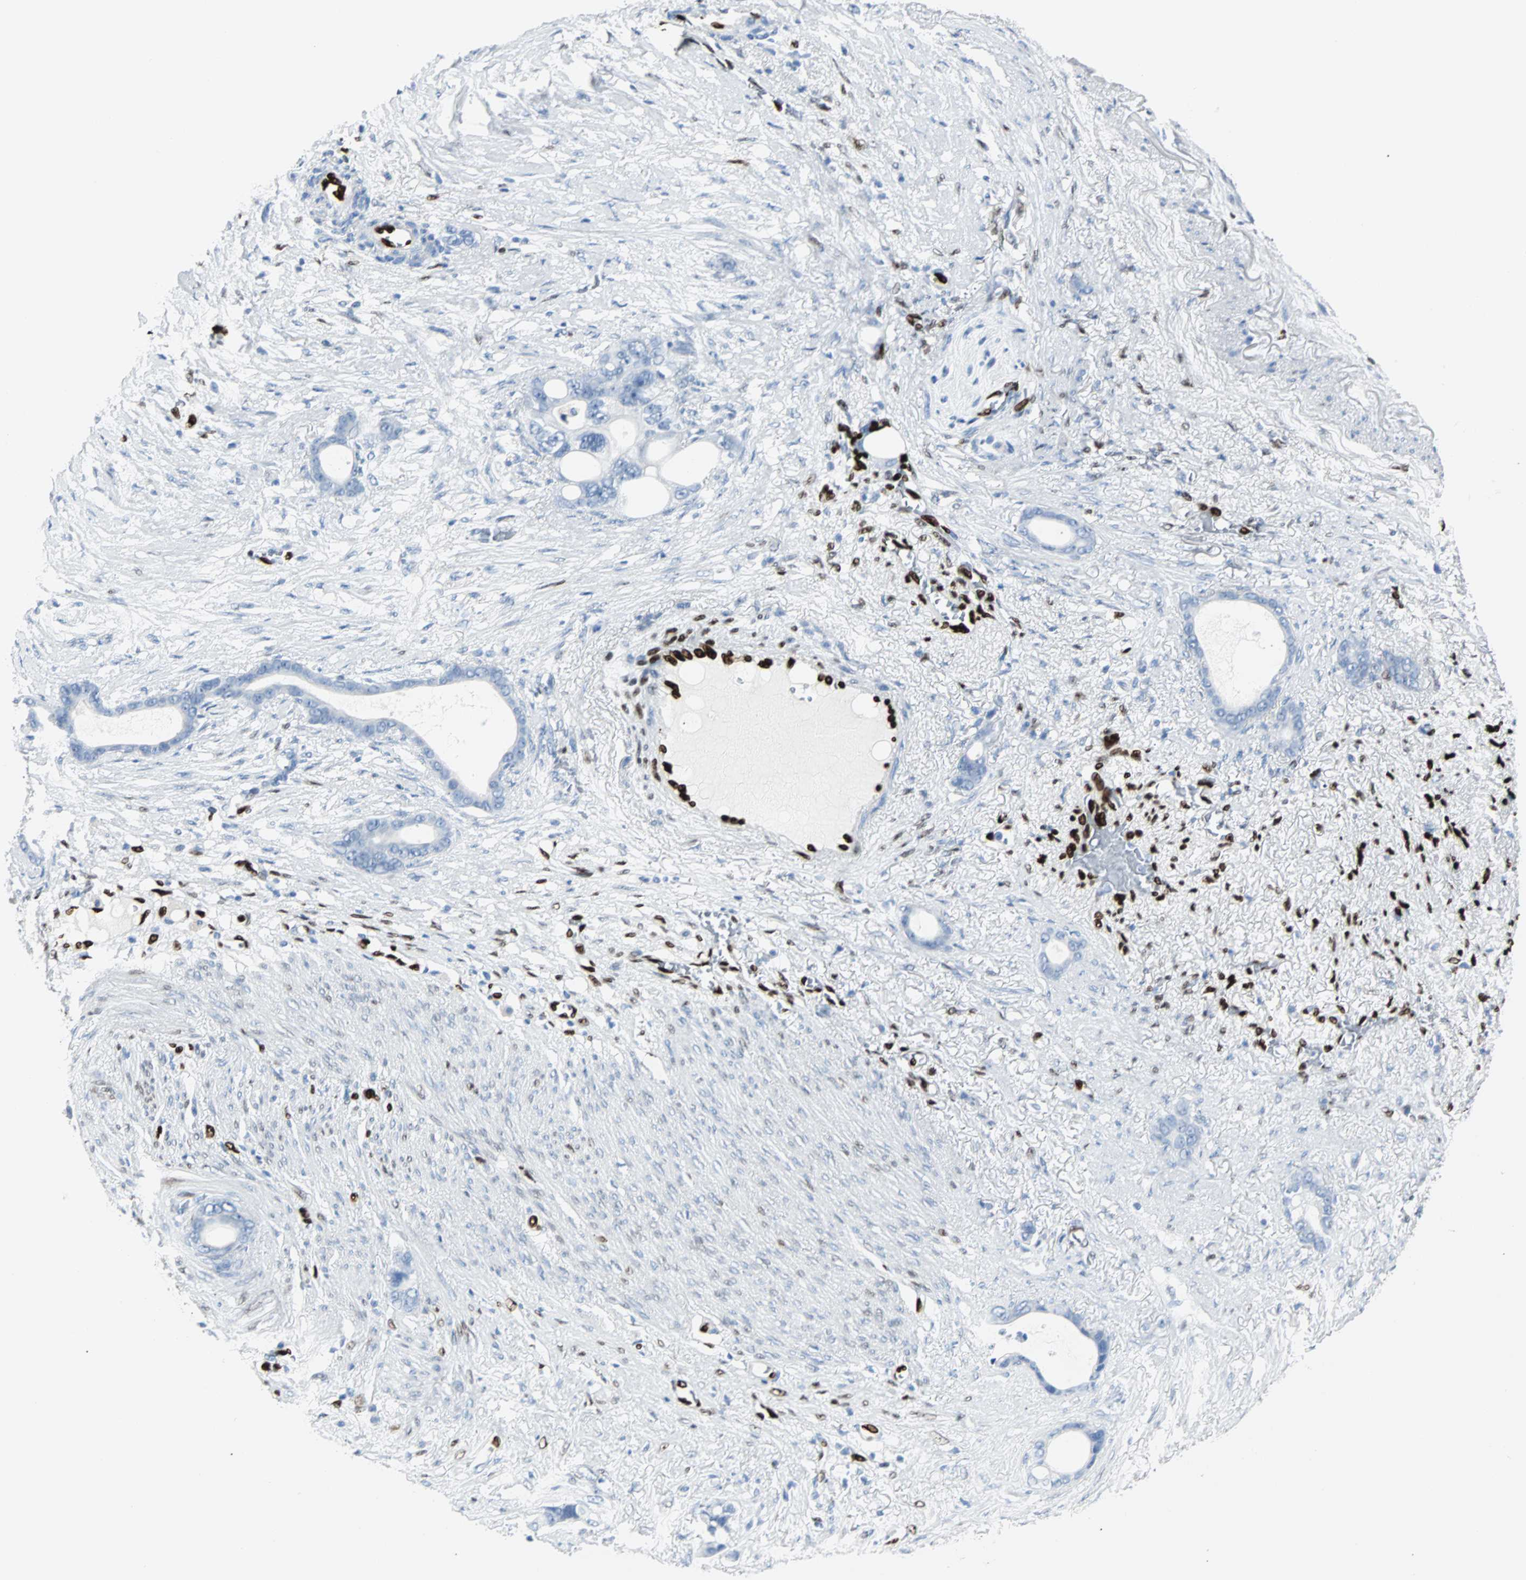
{"staining": {"intensity": "negative", "quantity": "none", "location": "none"}, "tissue": "stomach cancer", "cell_type": "Tumor cells", "image_type": "cancer", "snomed": [{"axis": "morphology", "description": "Adenocarcinoma, NOS"}, {"axis": "topography", "description": "Stomach"}], "caption": "An image of human stomach cancer (adenocarcinoma) is negative for staining in tumor cells.", "gene": "IL33", "patient": {"sex": "female", "age": 75}}